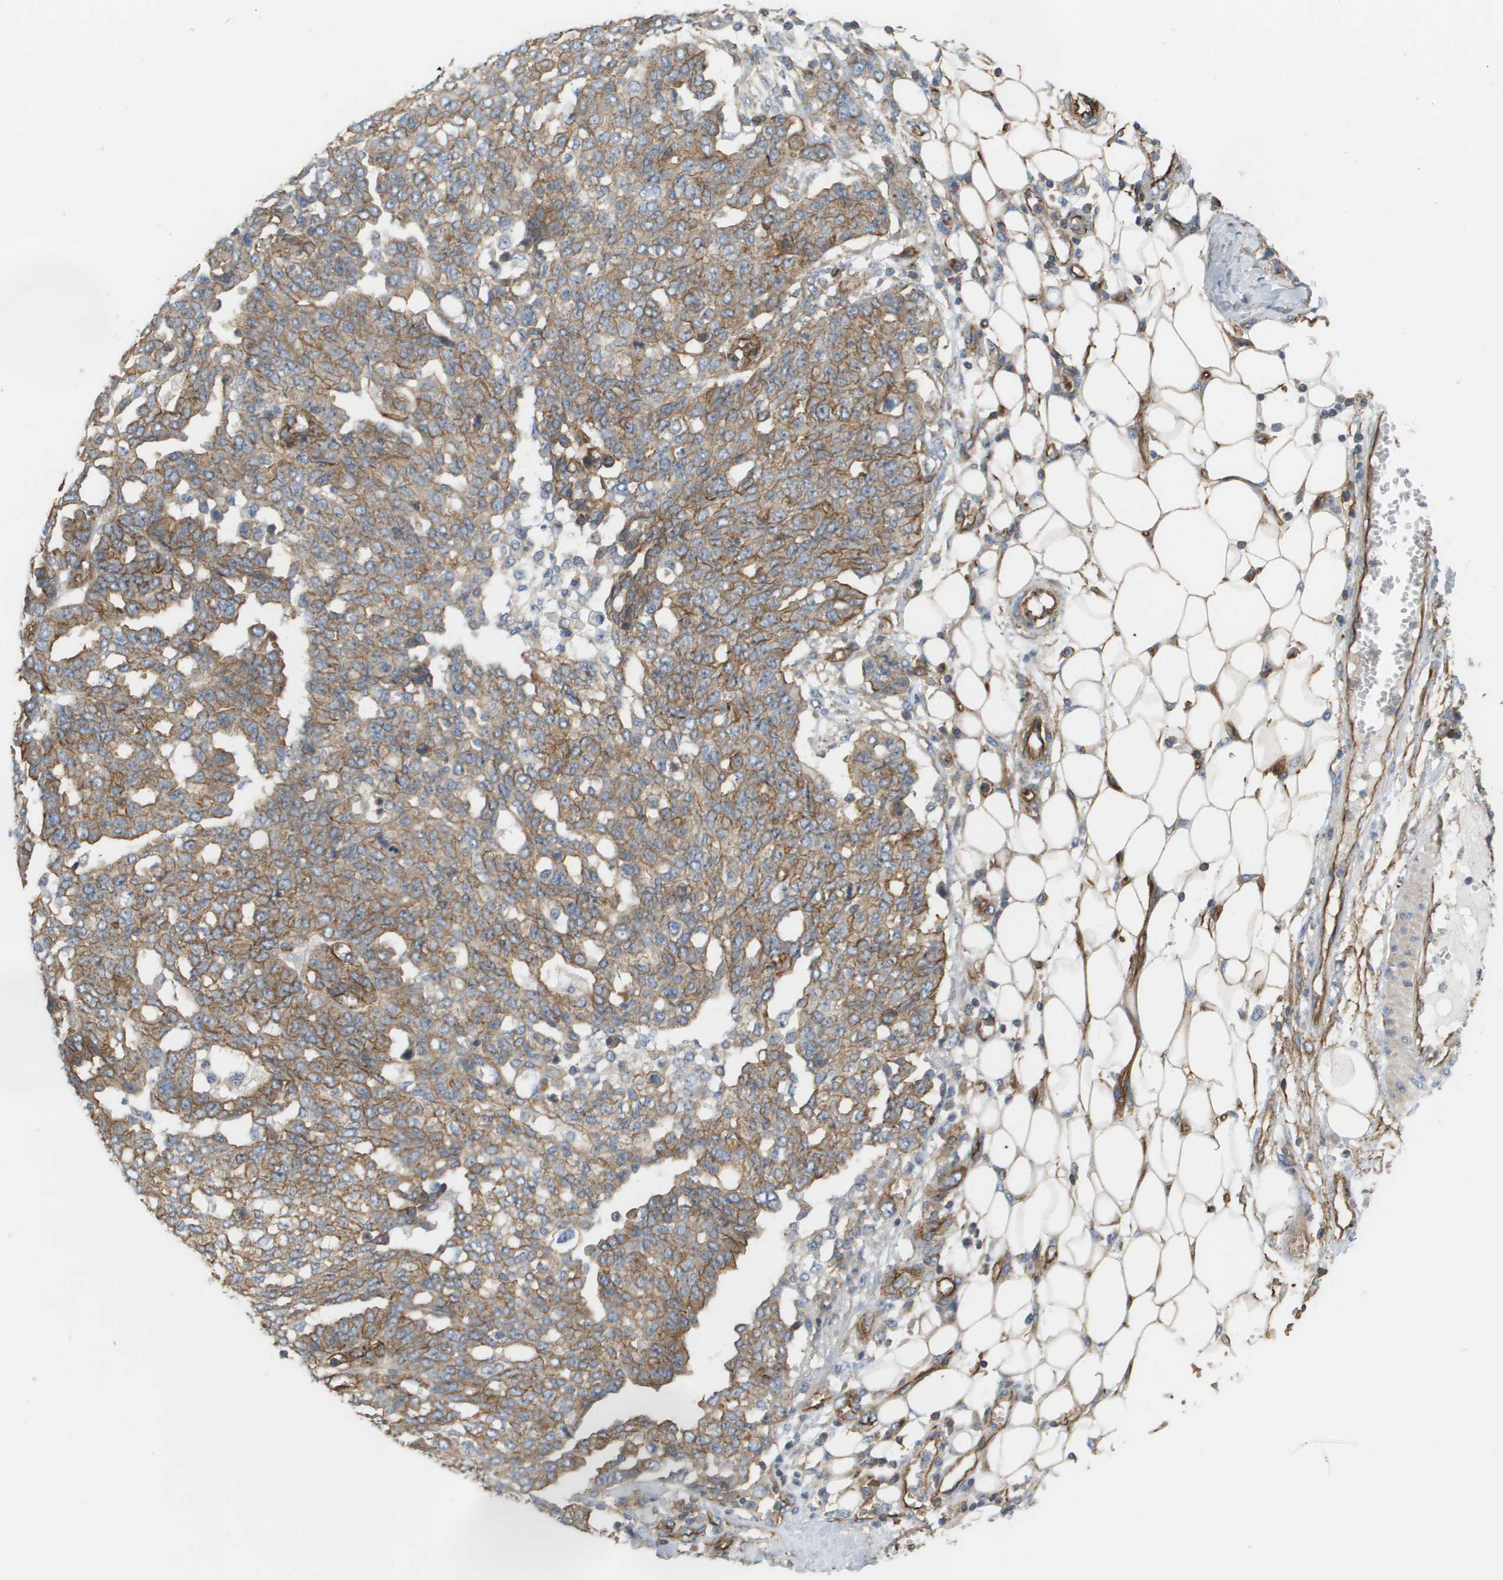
{"staining": {"intensity": "weak", "quantity": ">75%", "location": "cytoplasmic/membranous"}, "tissue": "ovarian cancer", "cell_type": "Tumor cells", "image_type": "cancer", "snomed": [{"axis": "morphology", "description": "Cystadenocarcinoma, serous, NOS"}, {"axis": "topography", "description": "Soft tissue"}, {"axis": "topography", "description": "Ovary"}], "caption": "About >75% of tumor cells in ovarian cancer (serous cystadenocarcinoma) demonstrate weak cytoplasmic/membranous protein staining as visualized by brown immunohistochemical staining.", "gene": "SGMS2", "patient": {"sex": "female", "age": 57}}